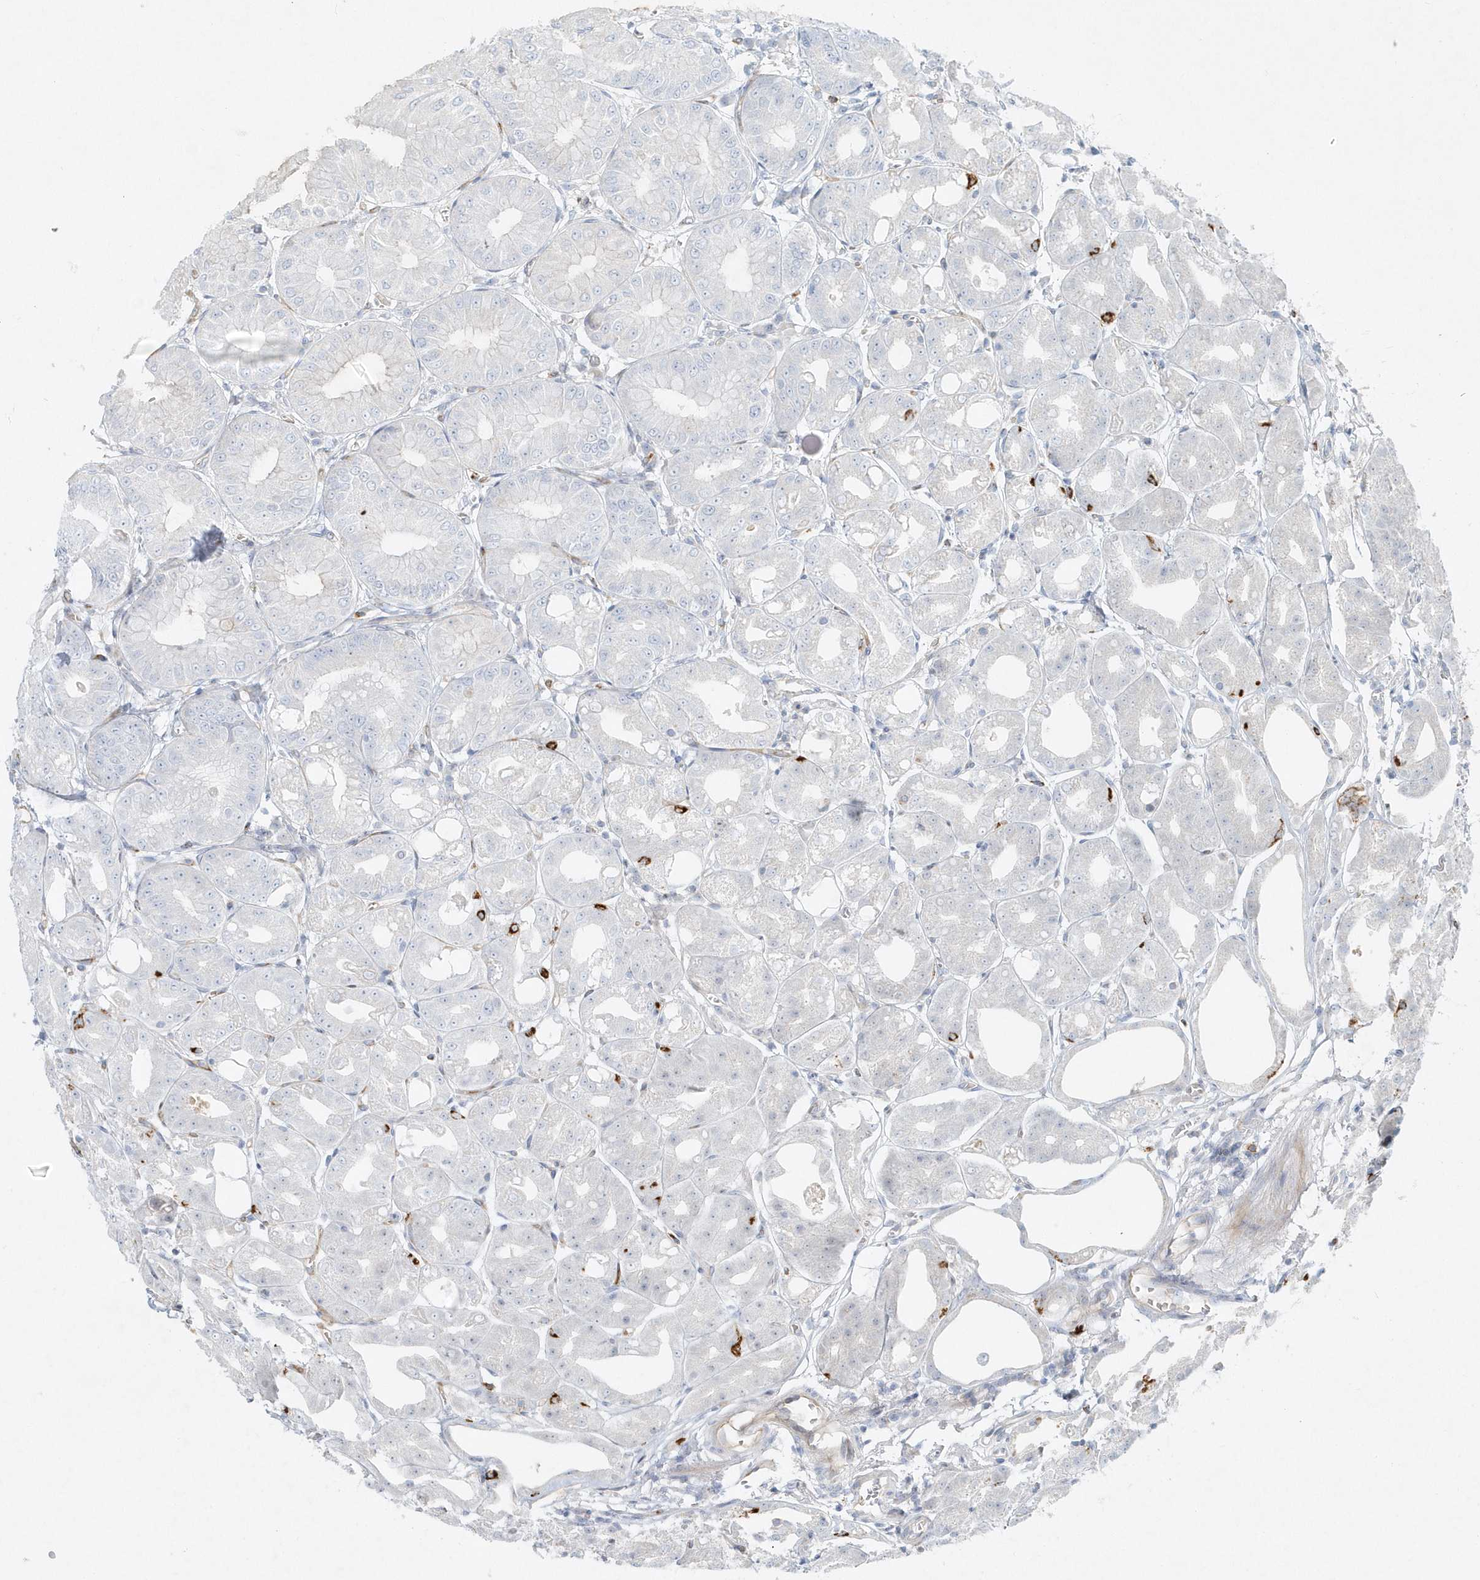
{"staining": {"intensity": "negative", "quantity": "none", "location": "none"}, "tissue": "stomach", "cell_type": "Glandular cells", "image_type": "normal", "snomed": [{"axis": "morphology", "description": "Normal tissue, NOS"}, {"axis": "topography", "description": "Stomach, lower"}], "caption": "This is a micrograph of IHC staining of normal stomach, which shows no expression in glandular cells. Nuclei are stained in blue.", "gene": "DNAH1", "patient": {"sex": "male", "age": 71}}